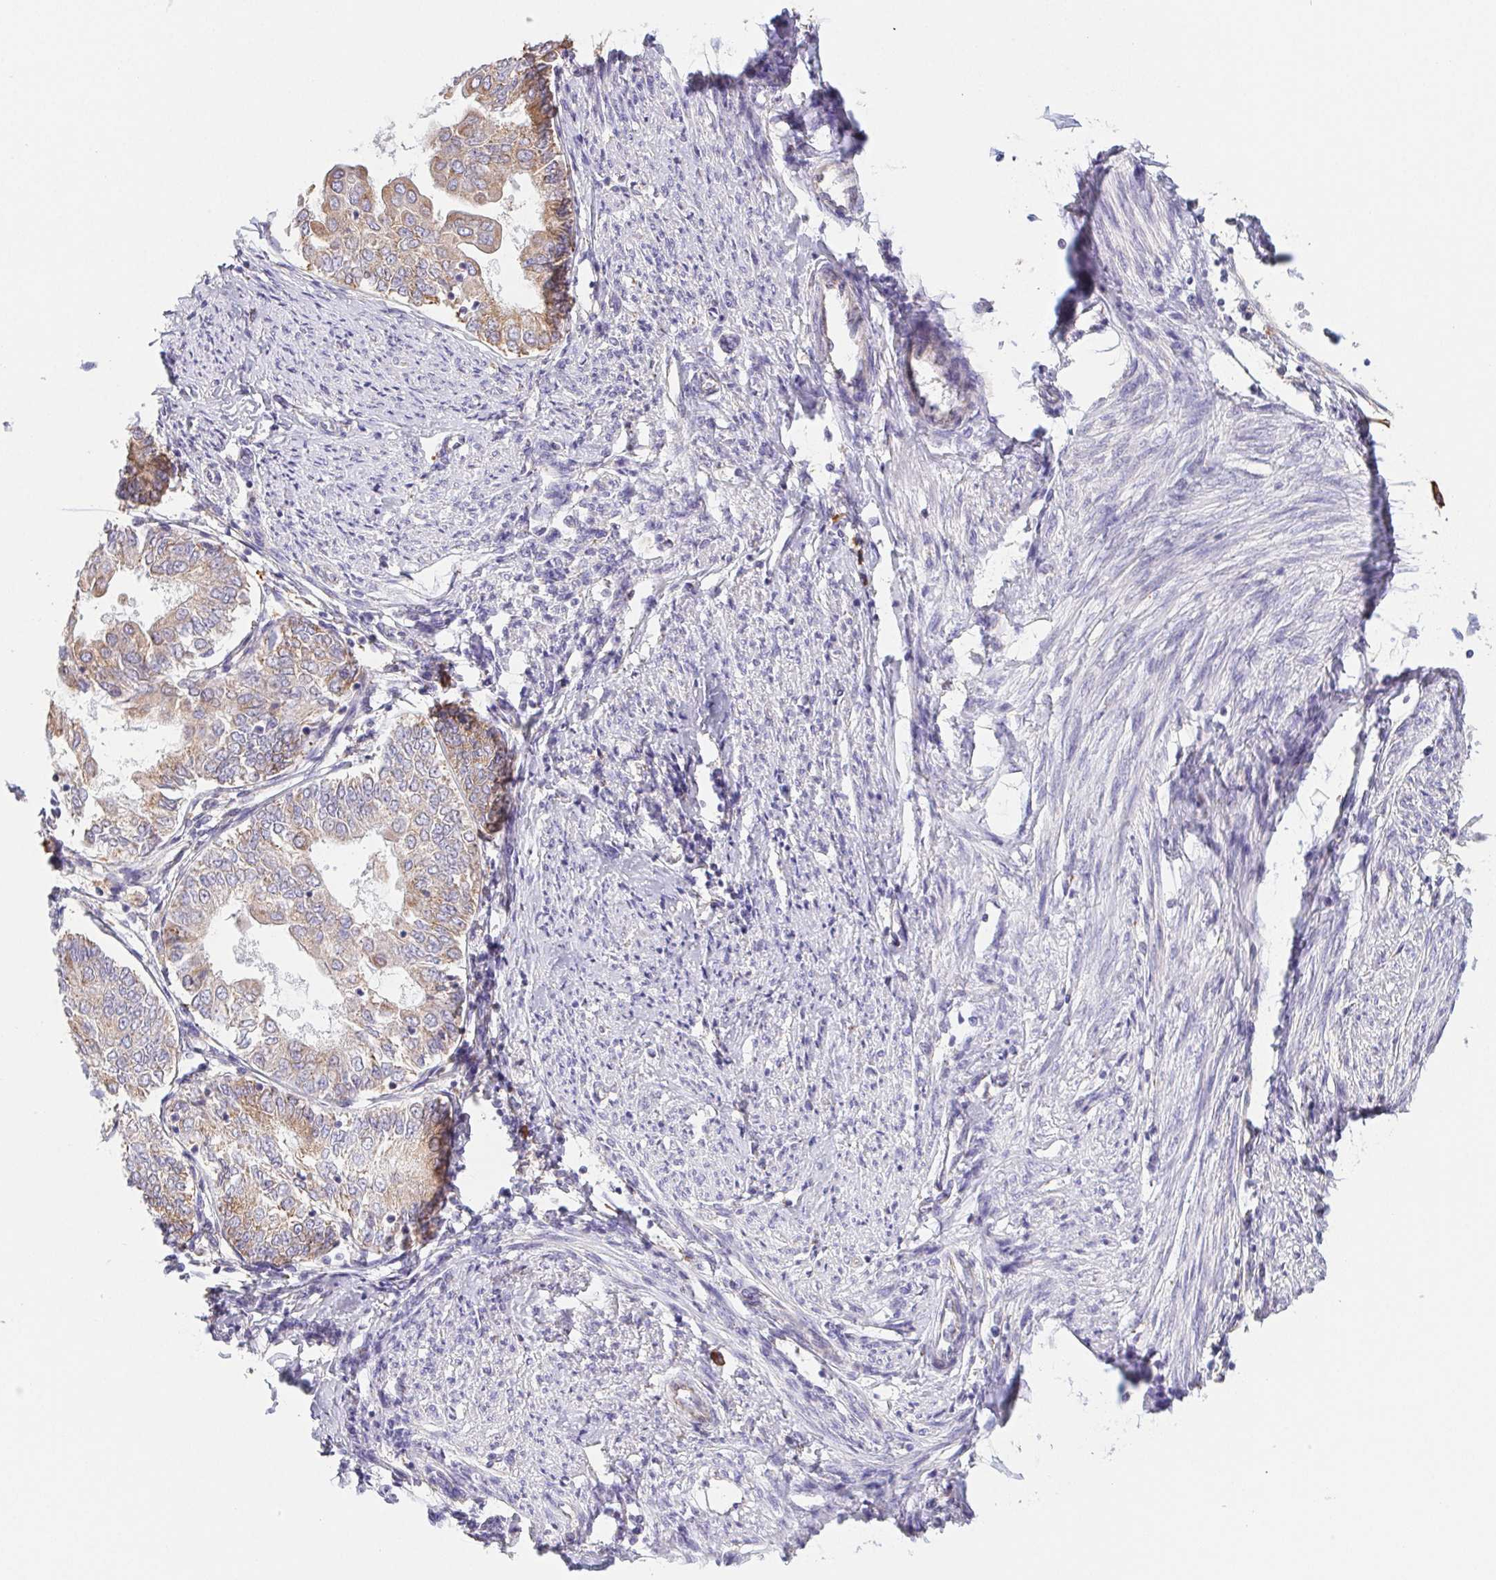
{"staining": {"intensity": "moderate", "quantity": ">75%", "location": "cytoplasmic/membranous"}, "tissue": "endometrial cancer", "cell_type": "Tumor cells", "image_type": "cancer", "snomed": [{"axis": "morphology", "description": "Adenocarcinoma, NOS"}, {"axis": "topography", "description": "Endometrium"}], "caption": "An image showing moderate cytoplasmic/membranous expression in about >75% of tumor cells in adenocarcinoma (endometrial), as visualized by brown immunohistochemical staining.", "gene": "ADAM8", "patient": {"sex": "female", "age": 68}}